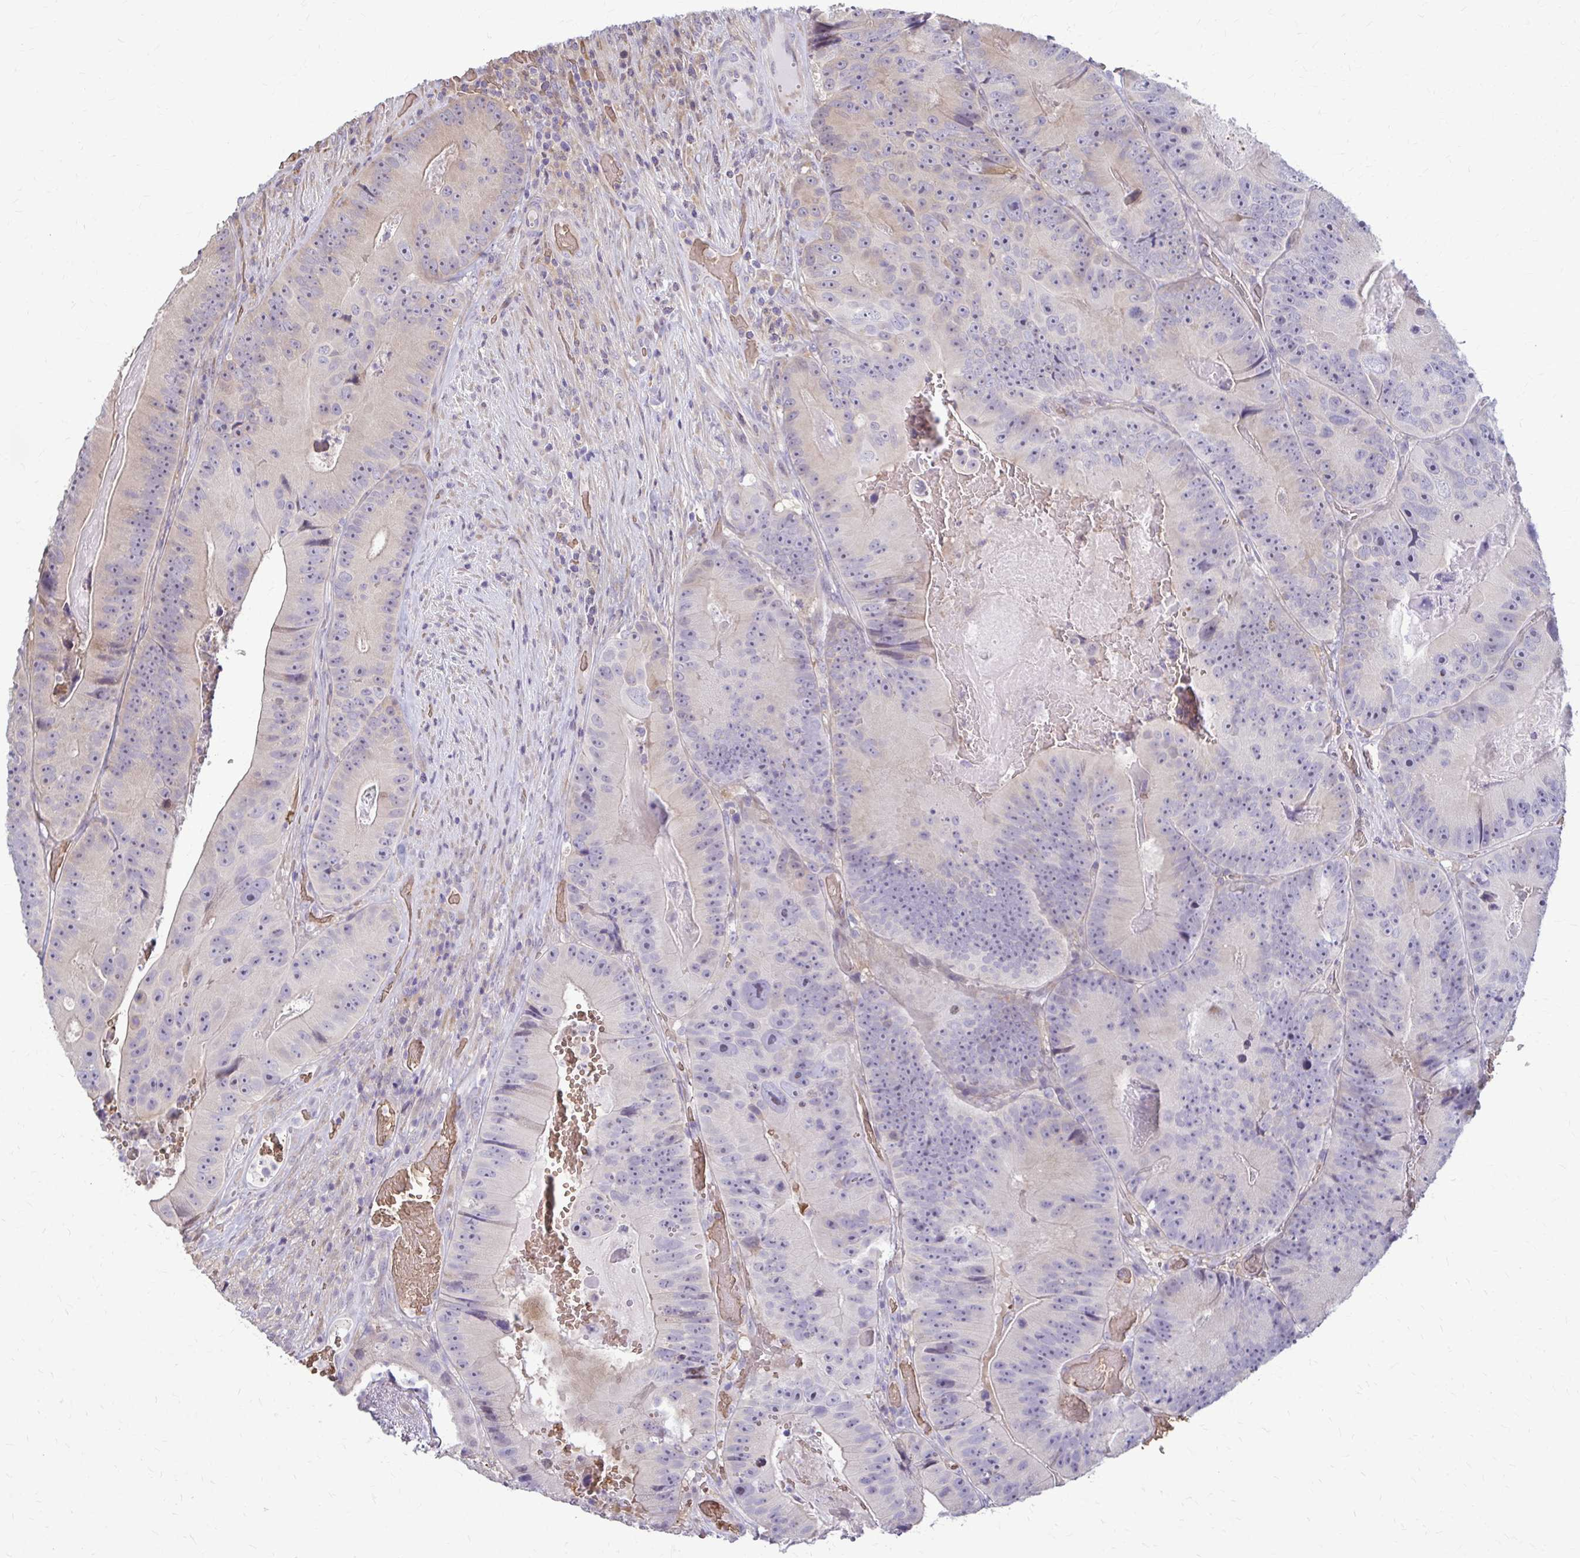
{"staining": {"intensity": "negative", "quantity": "none", "location": "none"}, "tissue": "colorectal cancer", "cell_type": "Tumor cells", "image_type": "cancer", "snomed": [{"axis": "morphology", "description": "Adenocarcinoma, NOS"}, {"axis": "topography", "description": "Colon"}], "caption": "DAB (3,3'-diaminobenzidine) immunohistochemical staining of colorectal adenocarcinoma displays no significant positivity in tumor cells. Nuclei are stained in blue.", "gene": "ZNF34", "patient": {"sex": "female", "age": 86}}